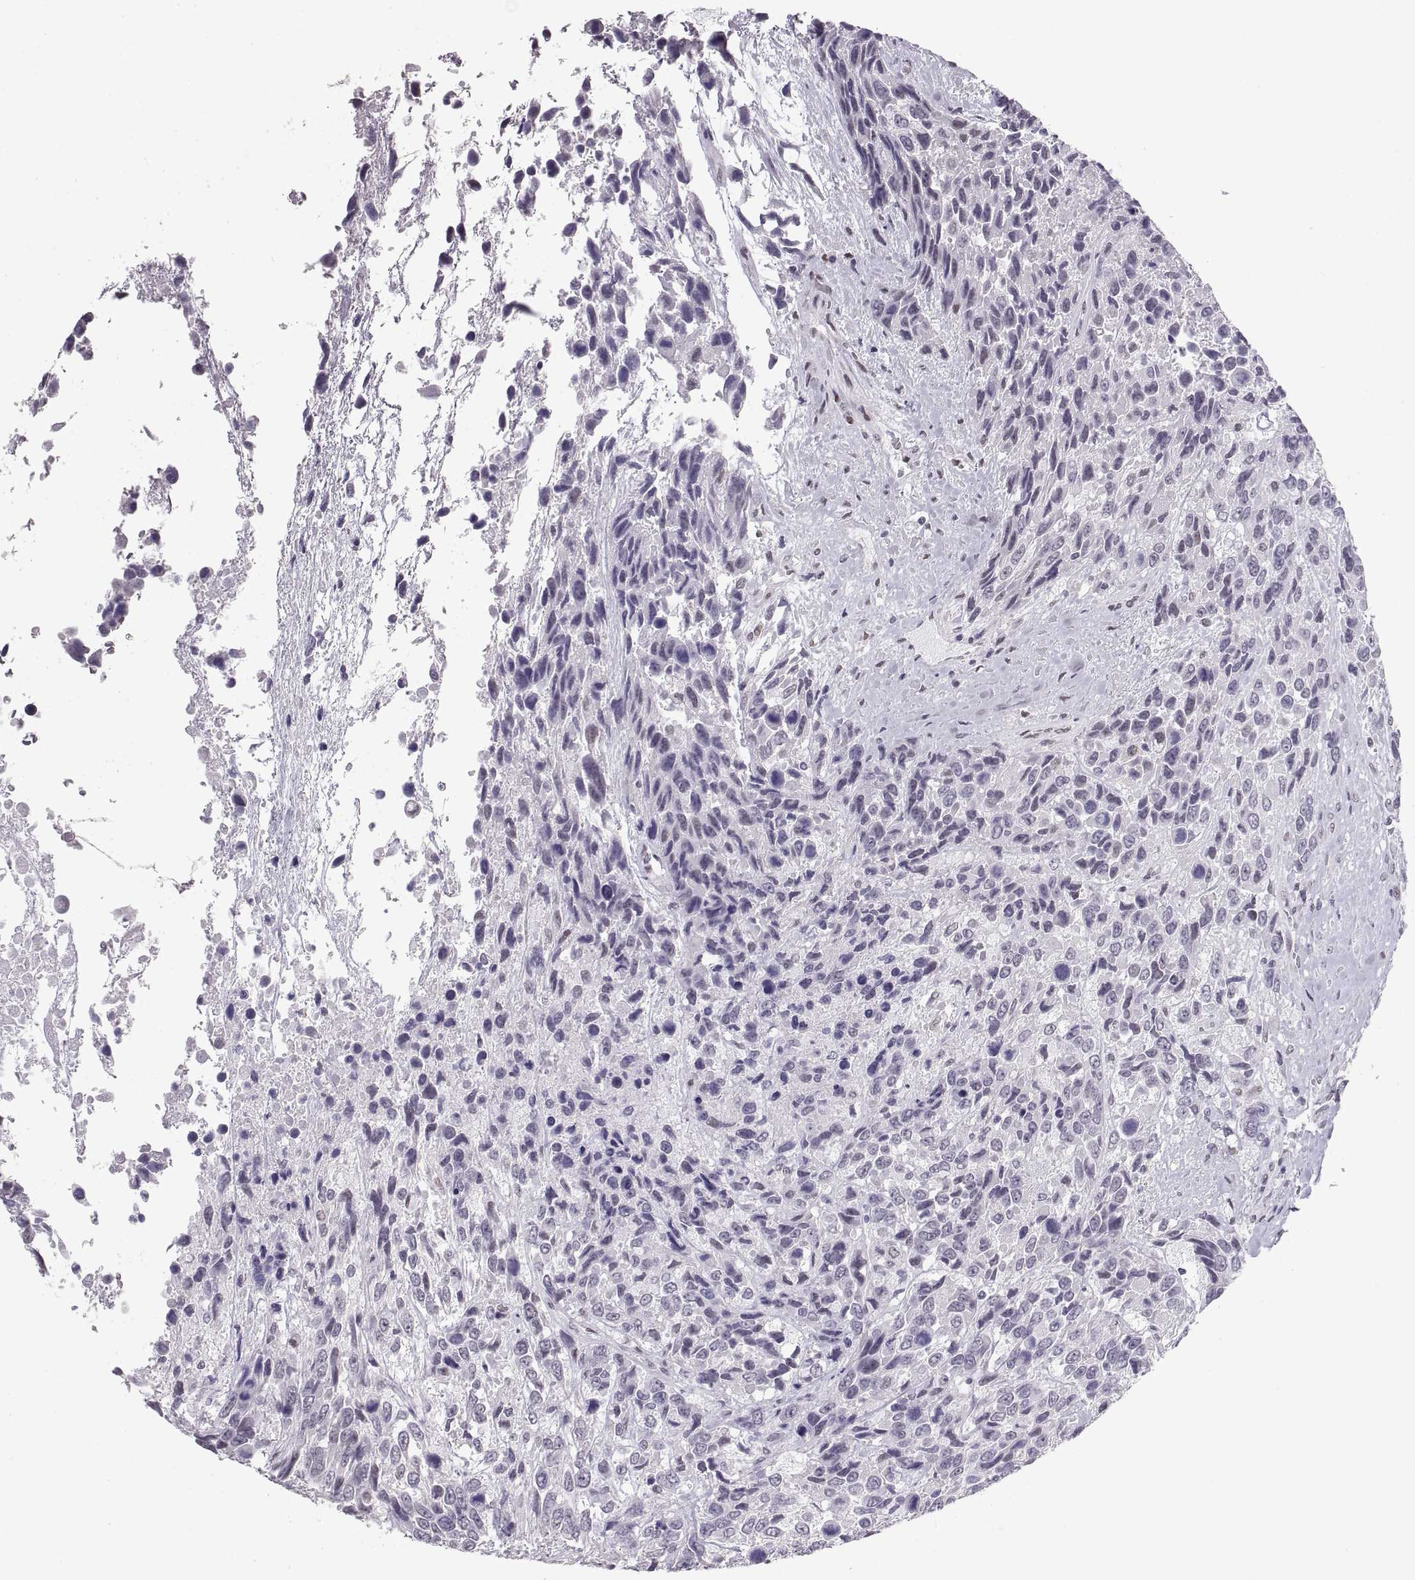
{"staining": {"intensity": "negative", "quantity": "none", "location": "none"}, "tissue": "urothelial cancer", "cell_type": "Tumor cells", "image_type": "cancer", "snomed": [{"axis": "morphology", "description": "Urothelial carcinoma, High grade"}, {"axis": "topography", "description": "Urinary bladder"}], "caption": "A micrograph of human high-grade urothelial carcinoma is negative for staining in tumor cells.", "gene": "NANOS3", "patient": {"sex": "female", "age": 70}}